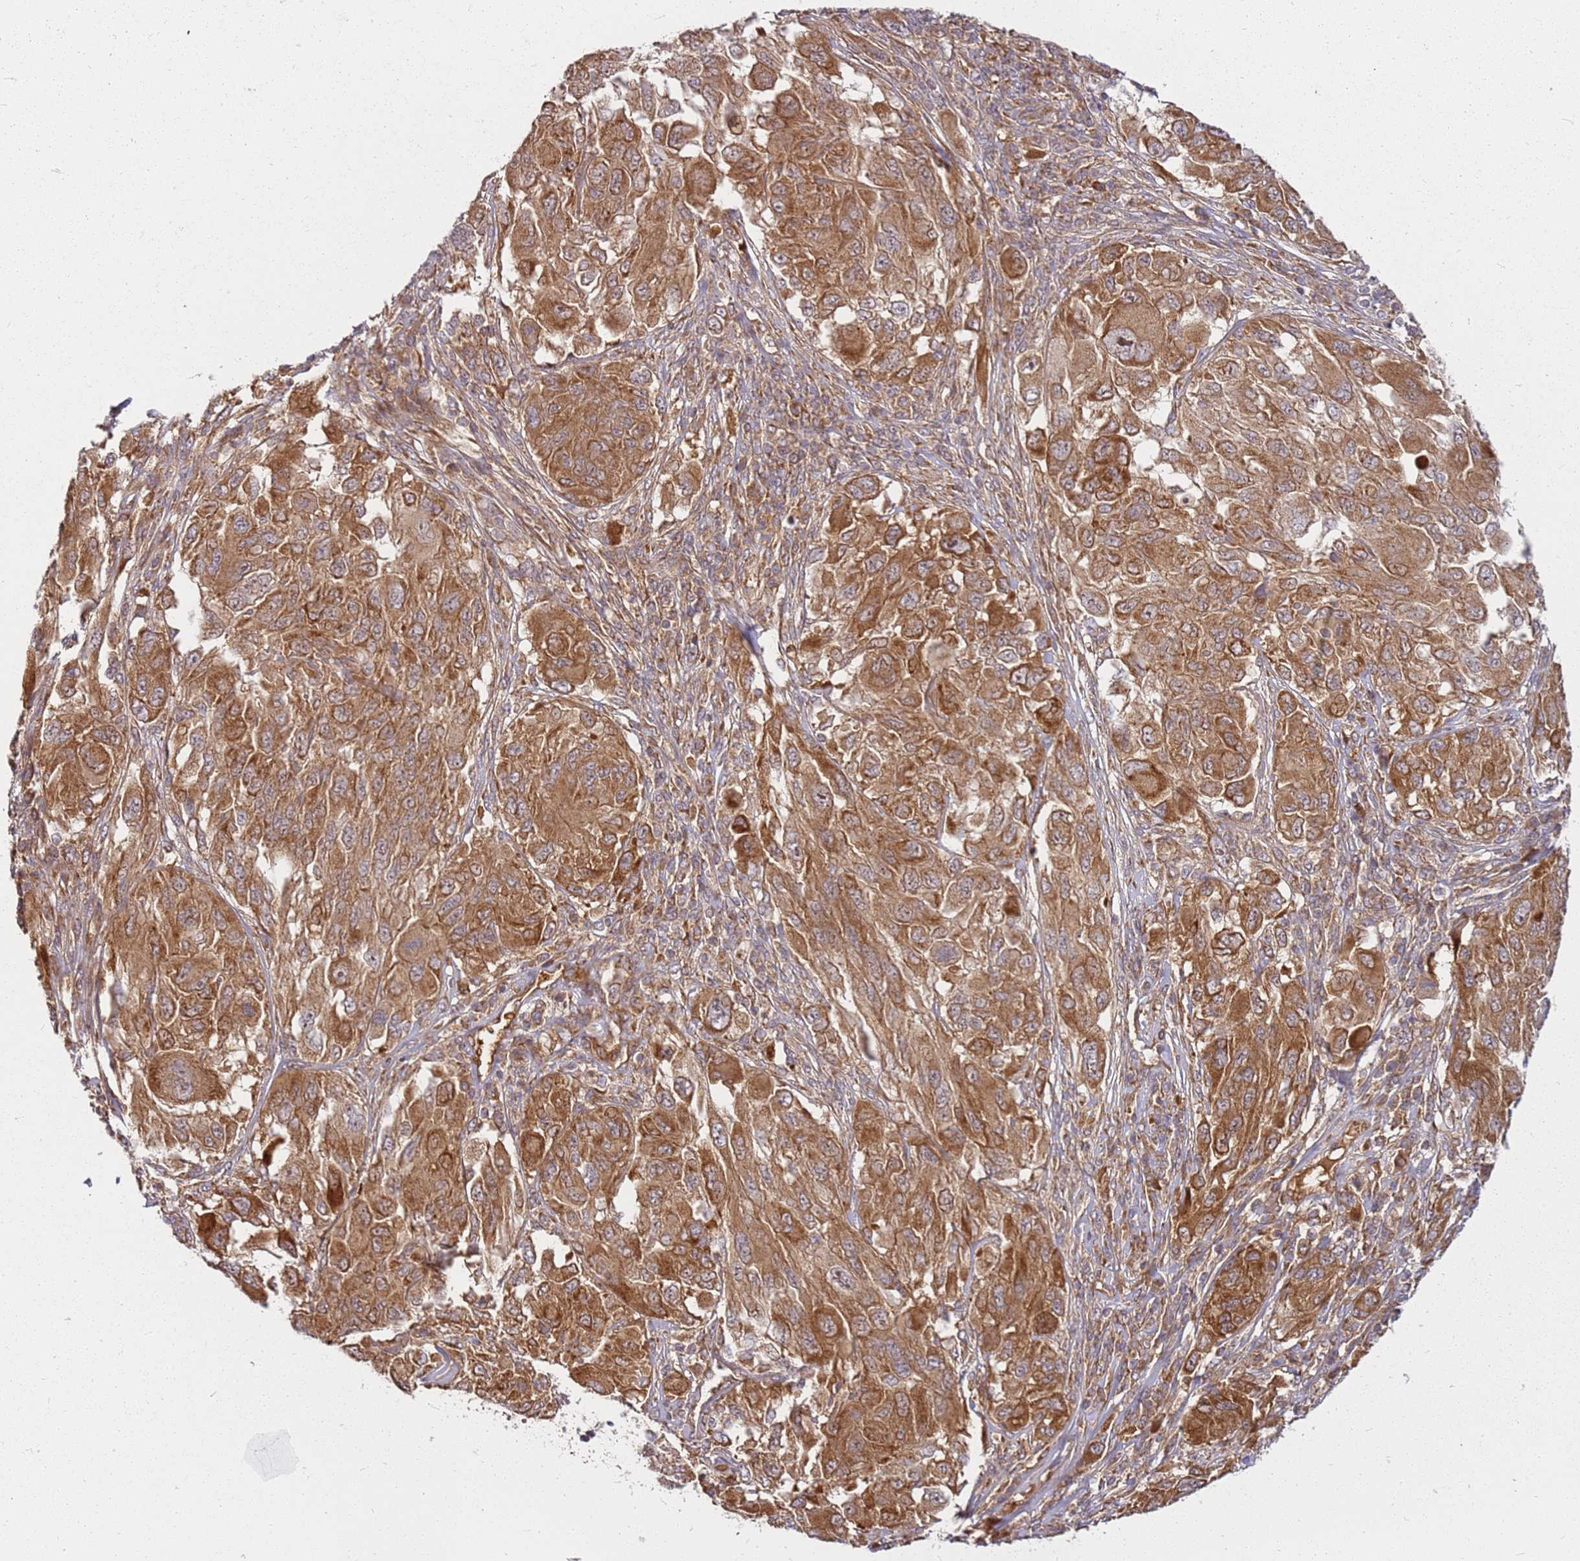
{"staining": {"intensity": "strong", "quantity": ">75%", "location": "cytoplasmic/membranous"}, "tissue": "melanoma", "cell_type": "Tumor cells", "image_type": "cancer", "snomed": [{"axis": "morphology", "description": "Malignant melanoma, NOS"}, {"axis": "topography", "description": "Skin"}], "caption": "Brown immunohistochemical staining in human malignant melanoma shows strong cytoplasmic/membranous staining in approximately >75% of tumor cells.", "gene": "CCDC159", "patient": {"sex": "female", "age": 91}}